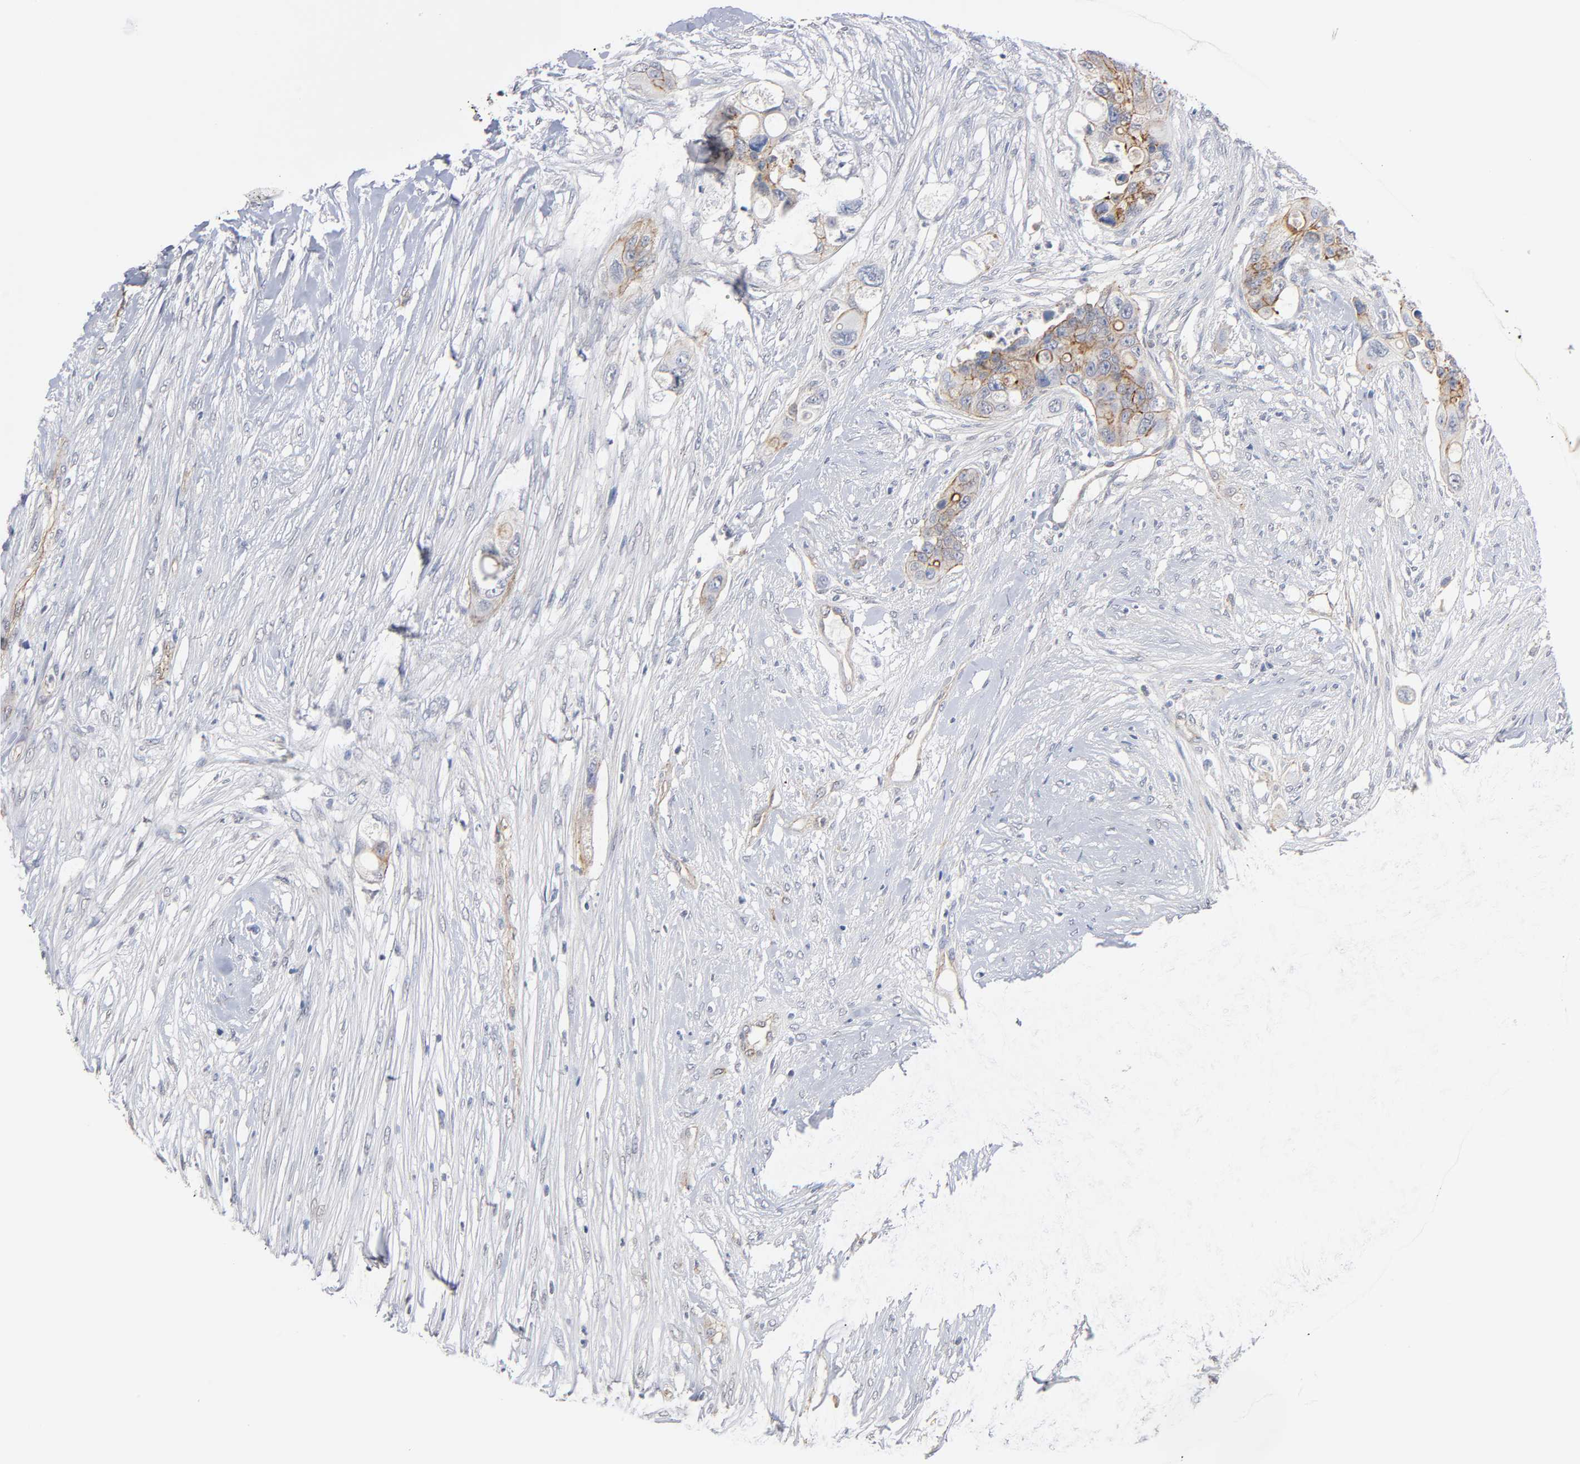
{"staining": {"intensity": "moderate", "quantity": ">75%", "location": "cytoplasmic/membranous"}, "tissue": "colorectal cancer", "cell_type": "Tumor cells", "image_type": "cancer", "snomed": [{"axis": "morphology", "description": "Adenocarcinoma, NOS"}, {"axis": "topography", "description": "Colon"}], "caption": "There is medium levels of moderate cytoplasmic/membranous expression in tumor cells of colorectal adenocarcinoma, as demonstrated by immunohistochemical staining (brown color).", "gene": "SPTAN1", "patient": {"sex": "female", "age": 57}}